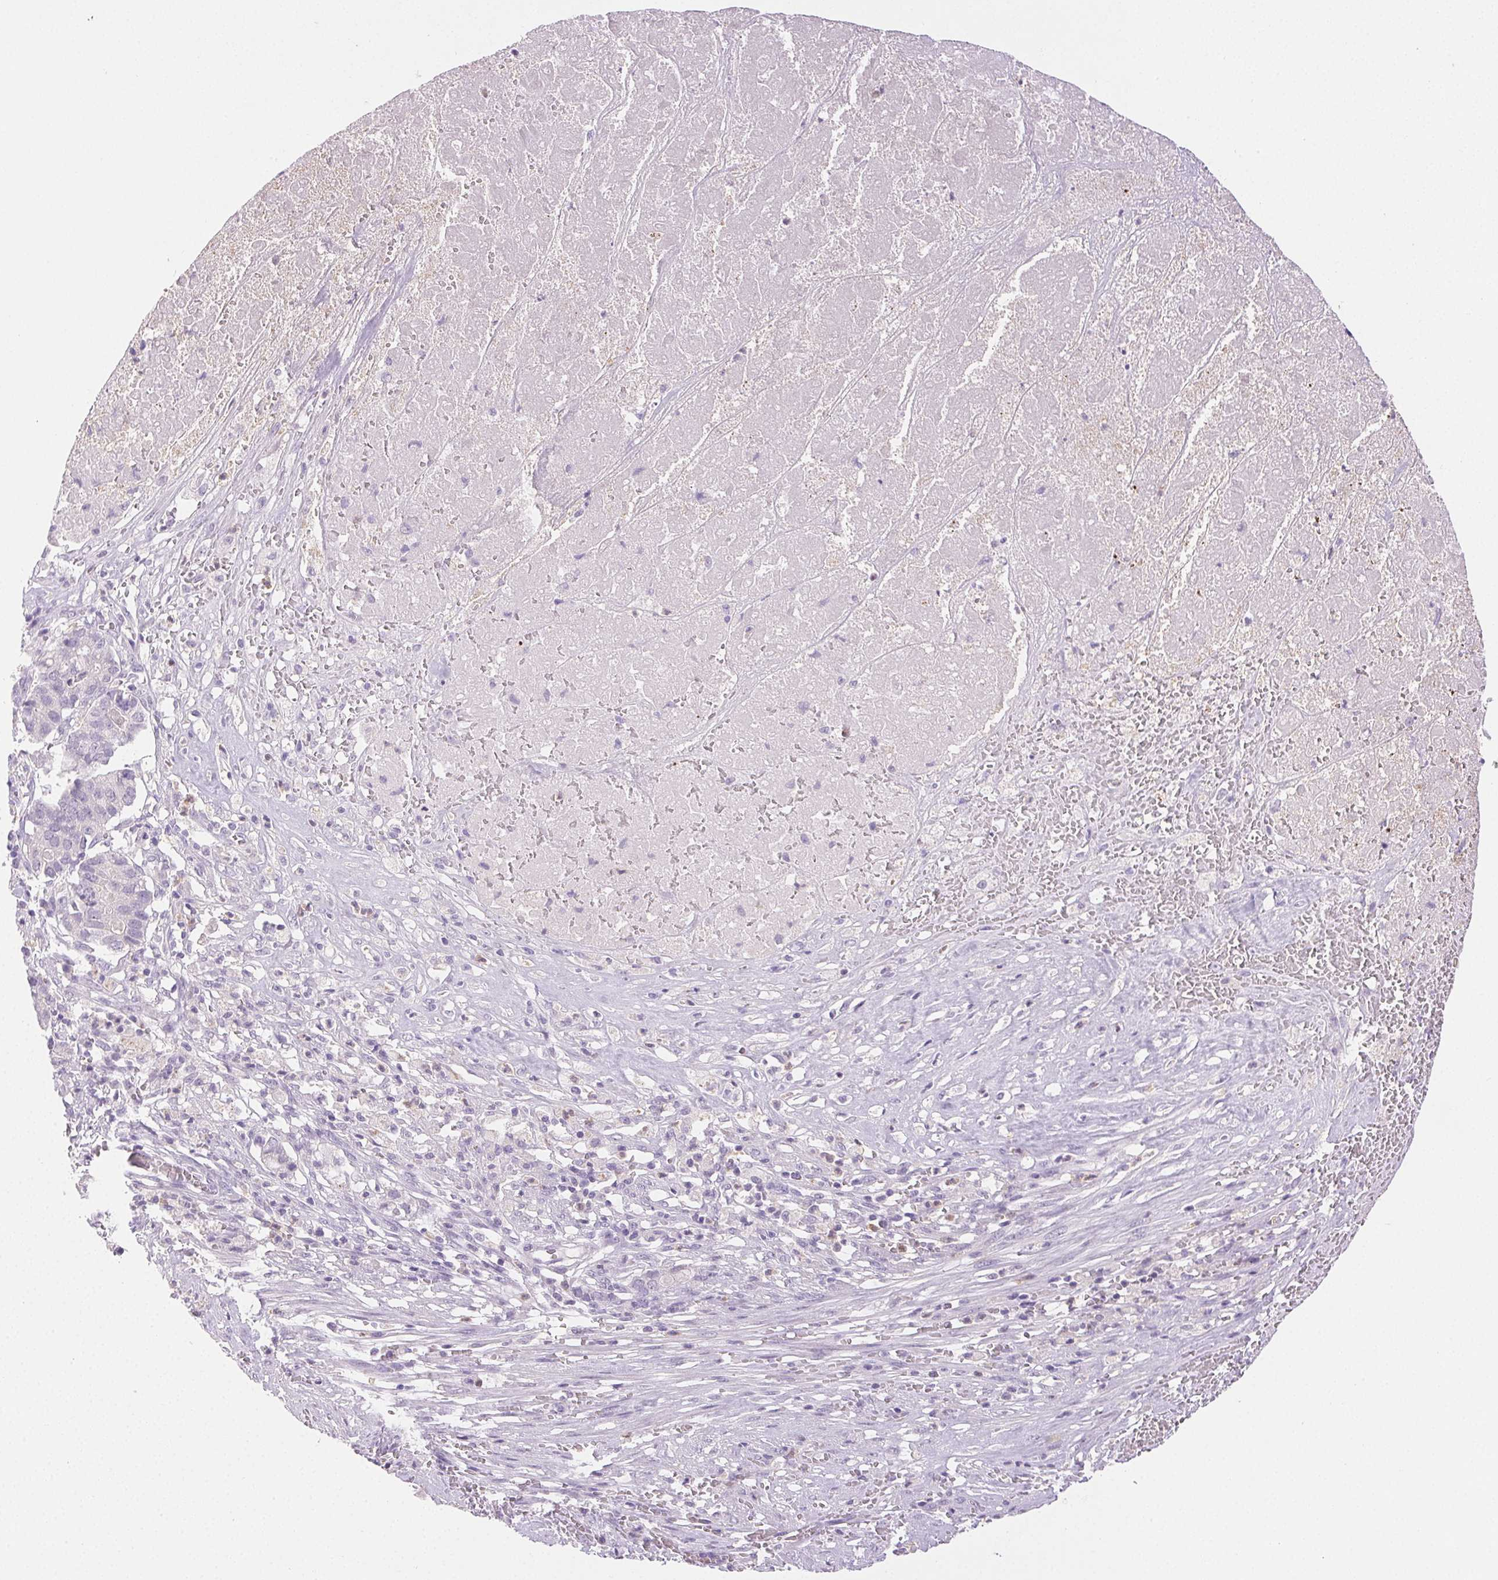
{"staining": {"intensity": "negative", "quantity": "none", "location": "none"}, "tissue": "pancreatic cancer", "cell_type": "Tumor cells", "image_type": "cancer", "snomed": [{"axis": "morphology", "description": "Adenocarcinoma, NOS"}, {"axis": "topography", "description": "Pancreas"}], "caption": "Human pancreatic cancer (adenocarcinoma) stained for a protein using immunohistochemistry displays no expression in tumor cells.", "gene": "EMX2", "patient": {"sex": "male", "age": 50}}